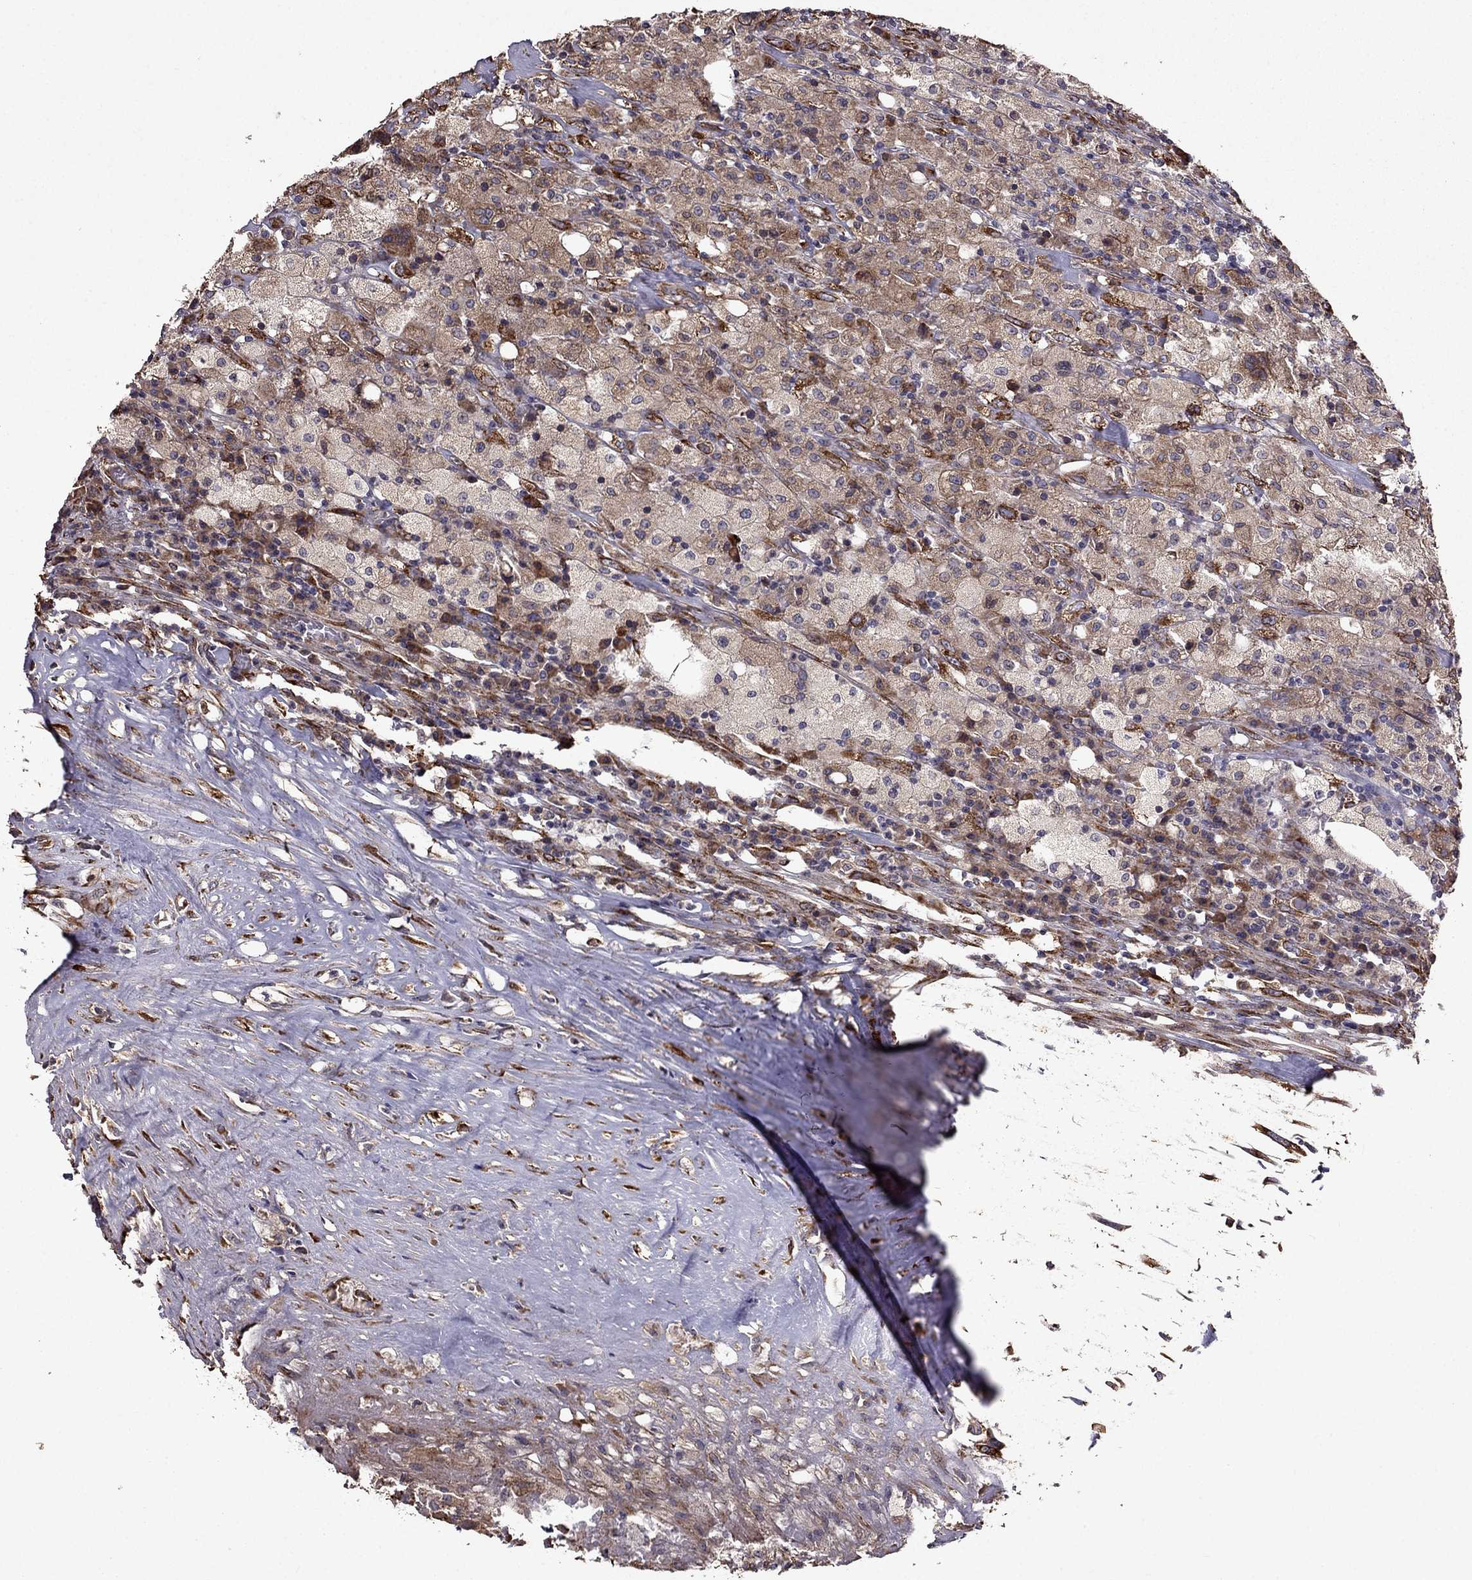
{"staining": {"intensity": "moderate", "quantity": "25%-75%", "location": "cytoplasmic/membranous"}, "tissue": "testis cancer", "cell_type": "Tumor cells", "image_type": "cancer", "snomed": [{"axis": "morphology", "description": "Necrosis, NOS"}, {"axis": "morphology", "description": "Carcinoma, Embryonal, NOS"}, {"axis": "topography", "description": "Testis"}], "caption": "Embryonal carcinoma (testis) stained for a protein demonstrates moderate cytoplasmic/membranous positivity in tumor cells.", "gene": "IKBIP", "patient": {"sex": "male", "age": 19}}